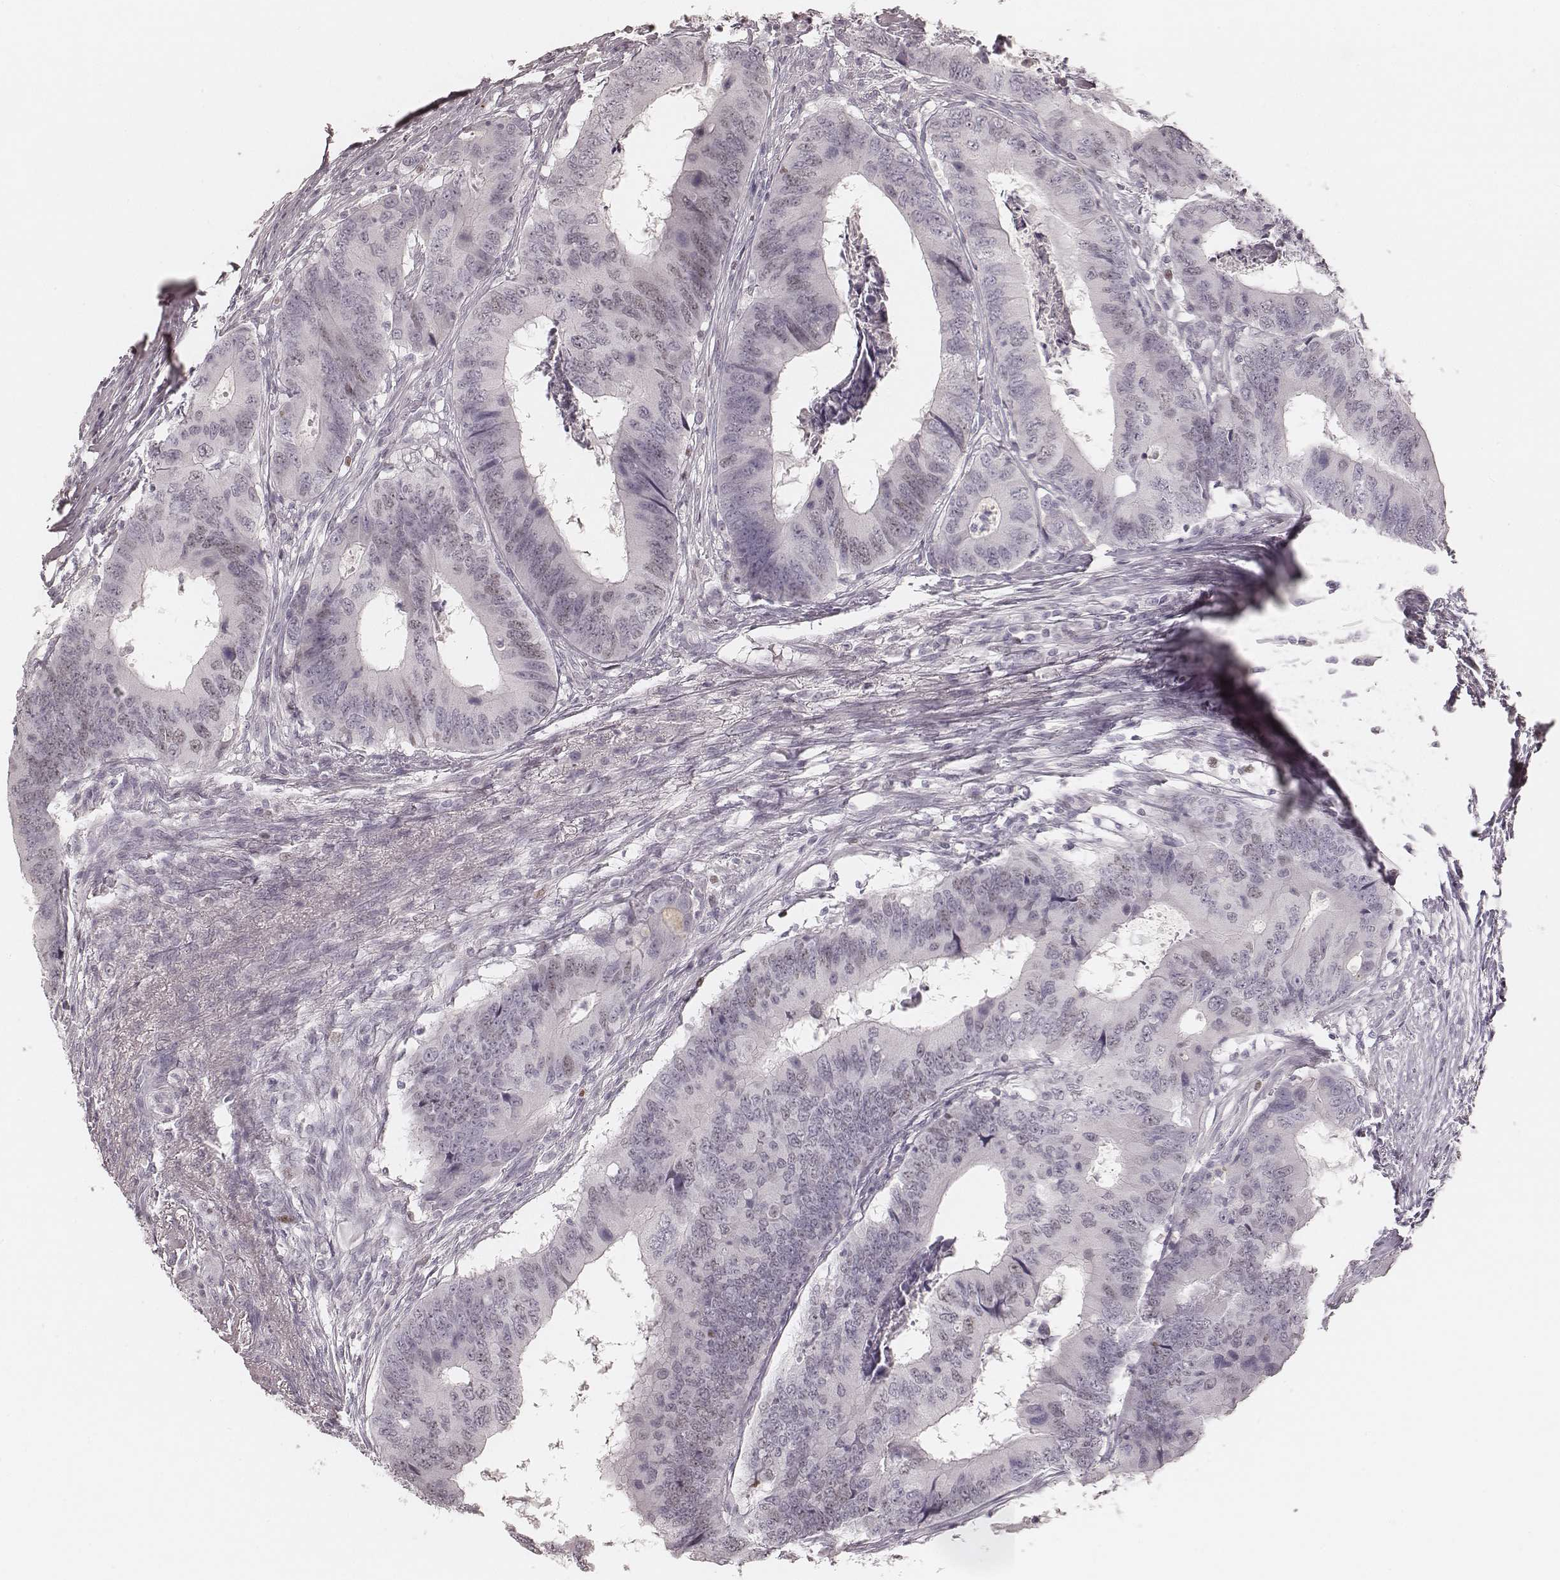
{"staining": {"intensity": "negative", "quantity": "none", "location": "none"}, "tissue": "colorectal cancer", "cell_type": "Tumor cells", "image_type": "cancer", "snomed": [{"axis": "morphology", "description": "Adenocarcinoma, NOS"}, {"axis": "topography", "description": "Colon"}], "caption": "Photomicrograph shows no protein positivity in tumor cells of colorectal adenocarcinoma tissue. Brightfield microscopy of immunohistochemistry (IHC) stained with DAB (brown) and hematoxylin (blue), captured at high magnification.", "gene": "TEX37", "patient": {"sex": "male", "age": 53}}